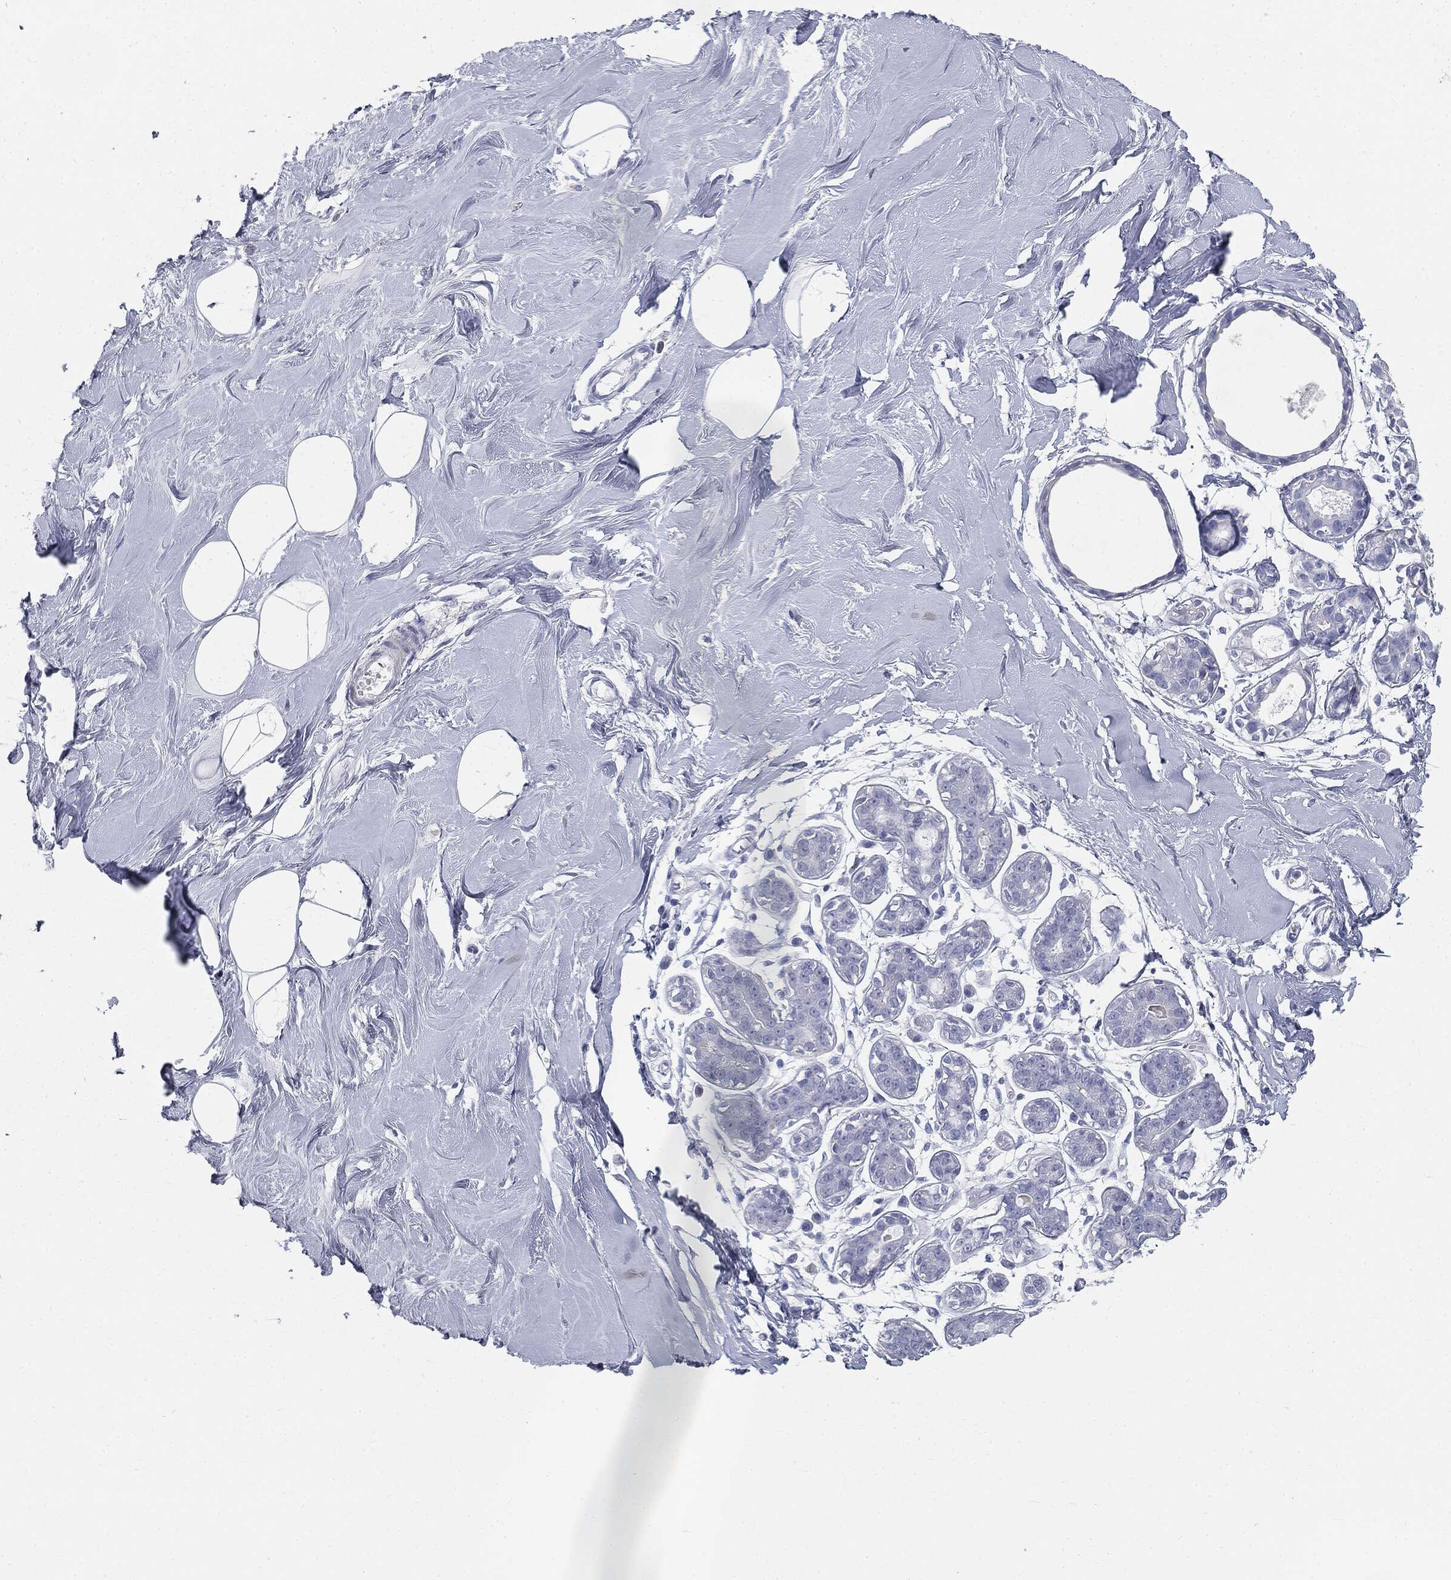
{"staining": {"intensity": "negative", "quantity": "none", "location": "none"}, "tissue": "adipose tissue", "cell_type": "Adipocytes", "image_type": "normal", "snomed": [{"axis": "morphology", "description": "Normal tissue, NOS"}, {"axis": "topography", "description": "Breast"}], "caption": "This is a photomicrograph of immunohistochemistry (IHC) staining of benign adipose tissue, which shows no staining in adipocytes.", "gene": "CUZD1", "patient": {"sex": "female", "age": 49}}